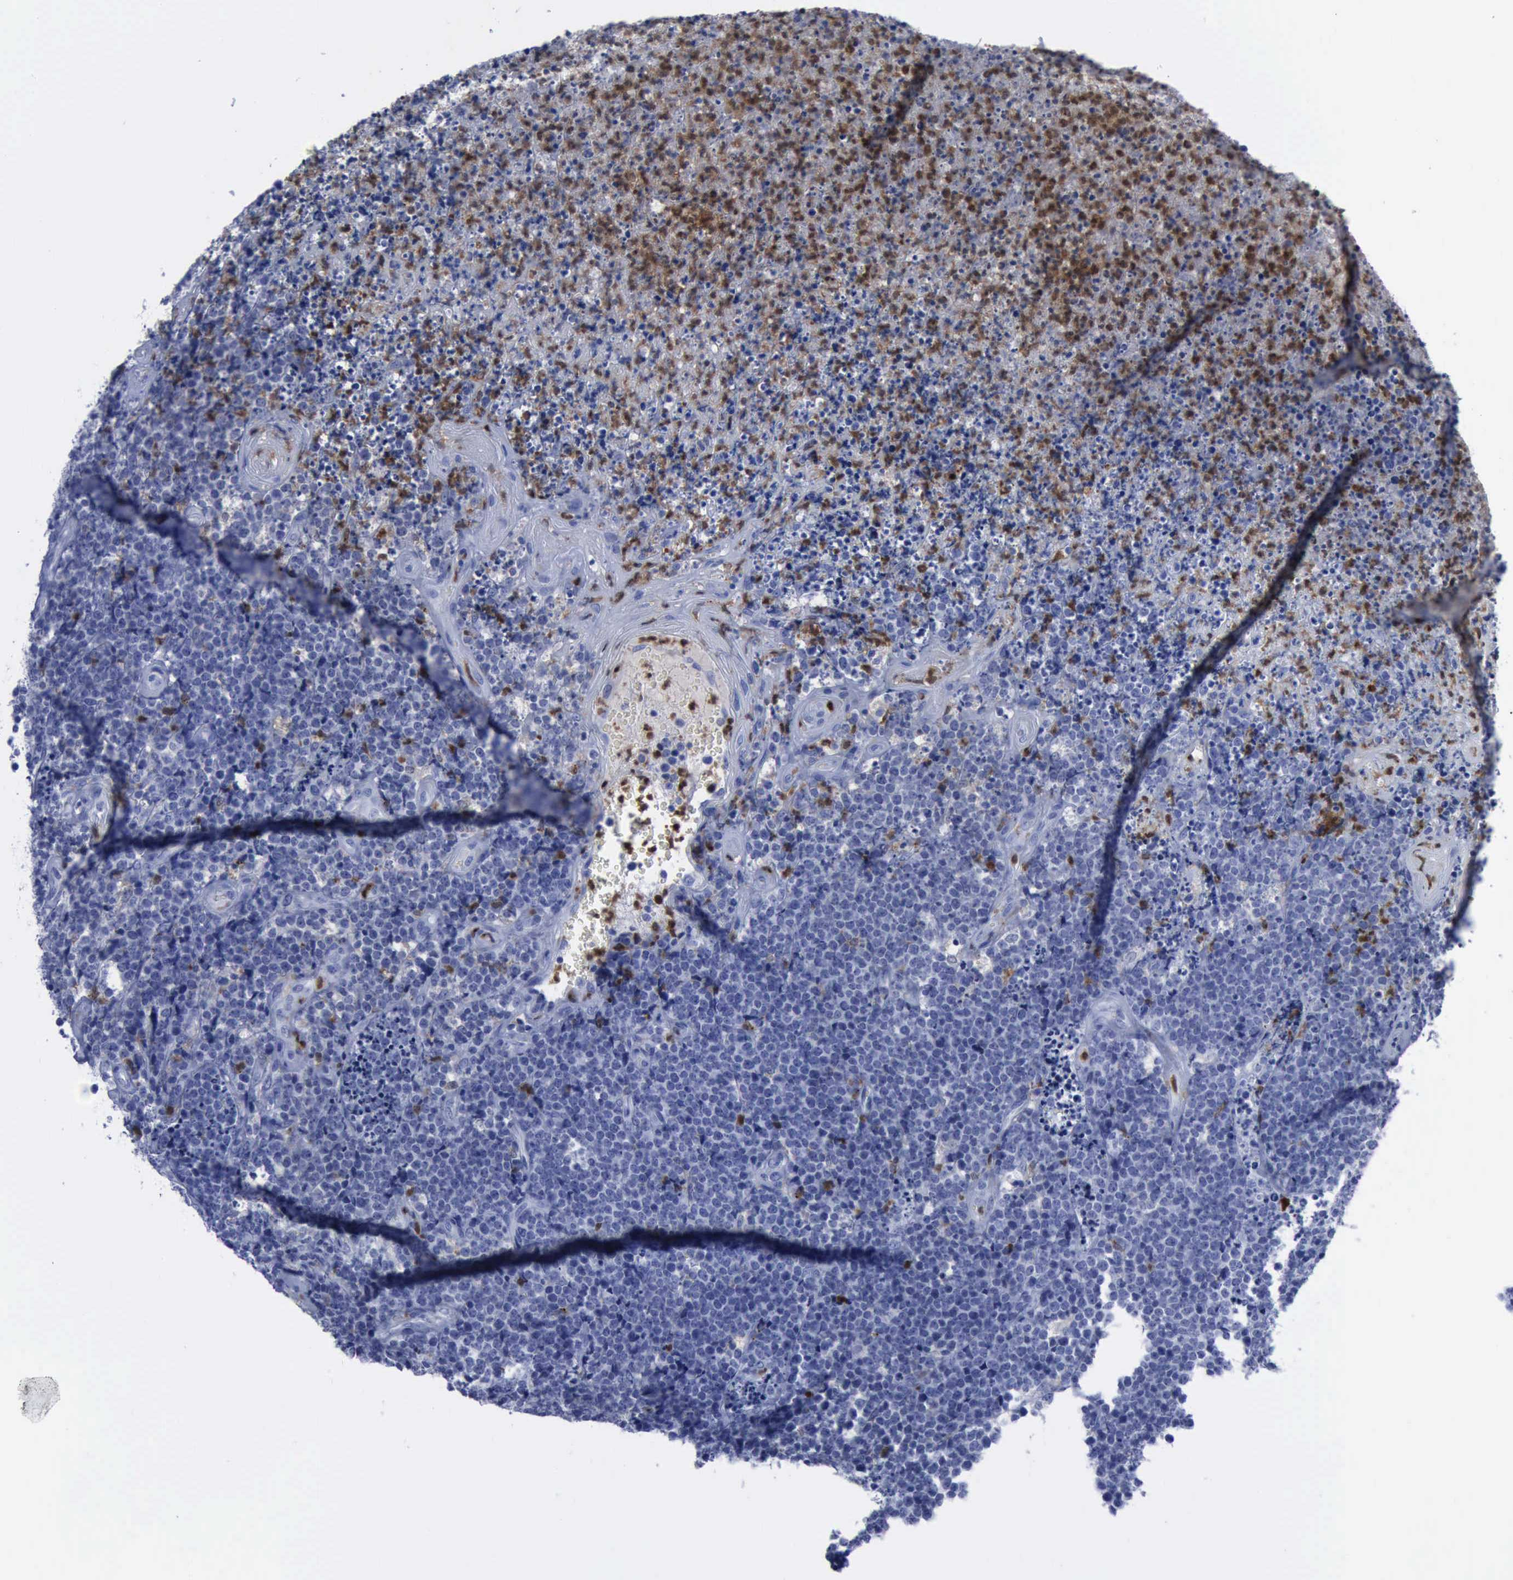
{"staining": {"intensity": "negative", "quantity": "none", "location": "none"}, "tissue": "lymphoma", "cell_type": "Tumor cells", "image_type": "cancer", "snomed": [{"axis": "morphology", "description": "Malignant lymphoma, non-Hodgkin's type, High grade"}, {"axis": "topography", "description": "Small intestine"}, {"axis": "topography", "description": "Colon"}], "caption": "Image shows no protein expression in tumor cells of malignant lymphoma, non-Hodgkin's type (high-grade) tissue.", "gene": "CSTA", "patient": {"sex": "male", "age": 8}}